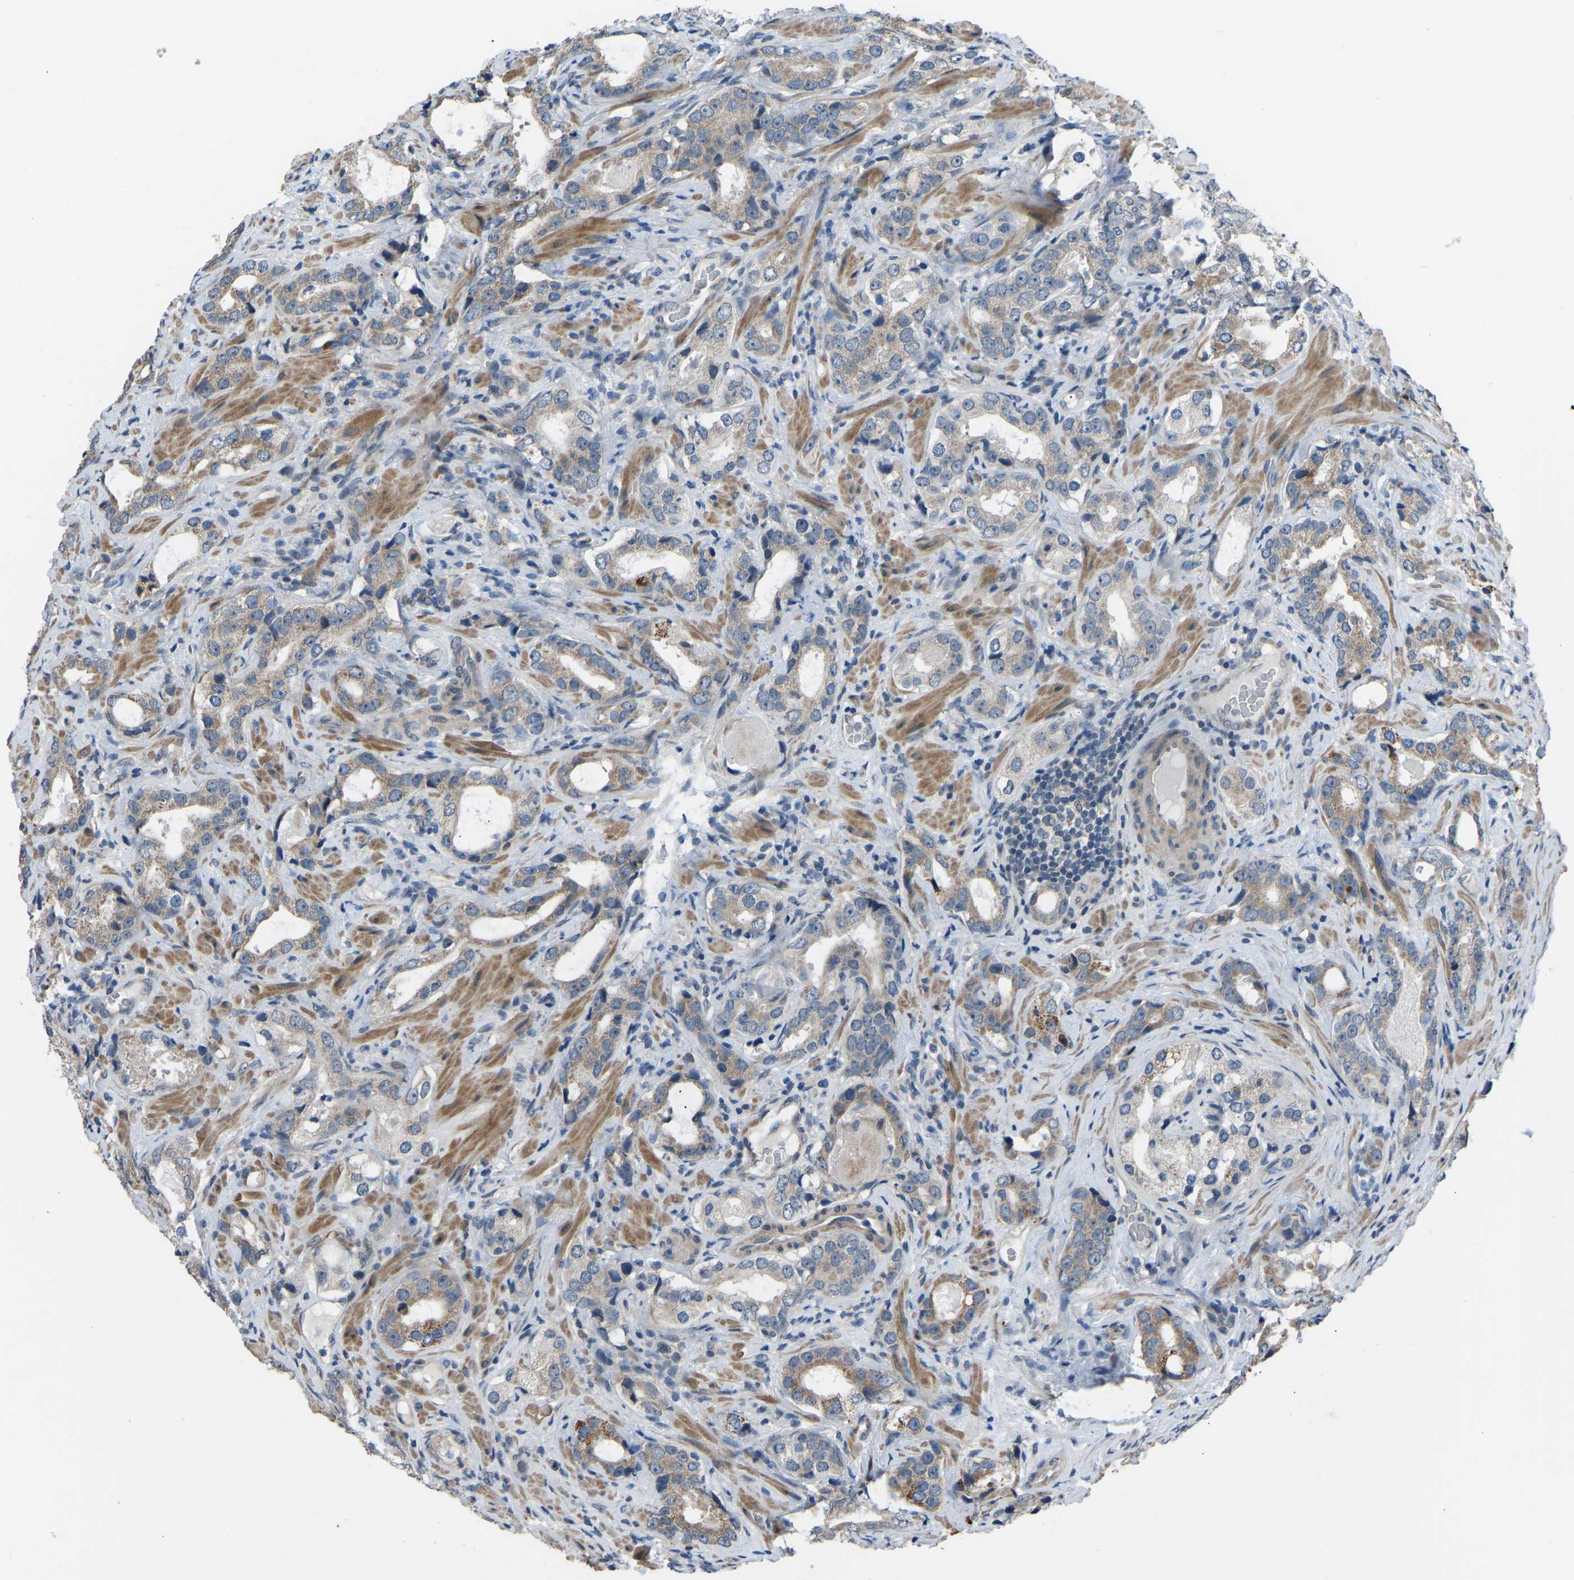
{"staining": {"intensity": "moderate", "quantity": "25%-75%", "location": "cytoplasmic/membranous"}, "tissue": "prostate cancer", "cell_type": "Tumor cells", "image_type": "cancer", "snomed": [{"axis": "morphology", "description": "Adenocarcinoma, High grade"}, {"axis": "topography", "description": "Prostate"}], "caption": "Protein expression analysis of prostate cancer reveals moderate cytoplasmic/membranous staining in about 25%-75% of tumor cells. The staining was performed using DAB (3,3'-diaminobenzidine) to visualize the protein expression in brown, while the nuclei were stained in blue with hematoxylin (Magnification: 20x).", "gene": "CDK2AP1", "patient": {"sex": "male", "age": 63}}